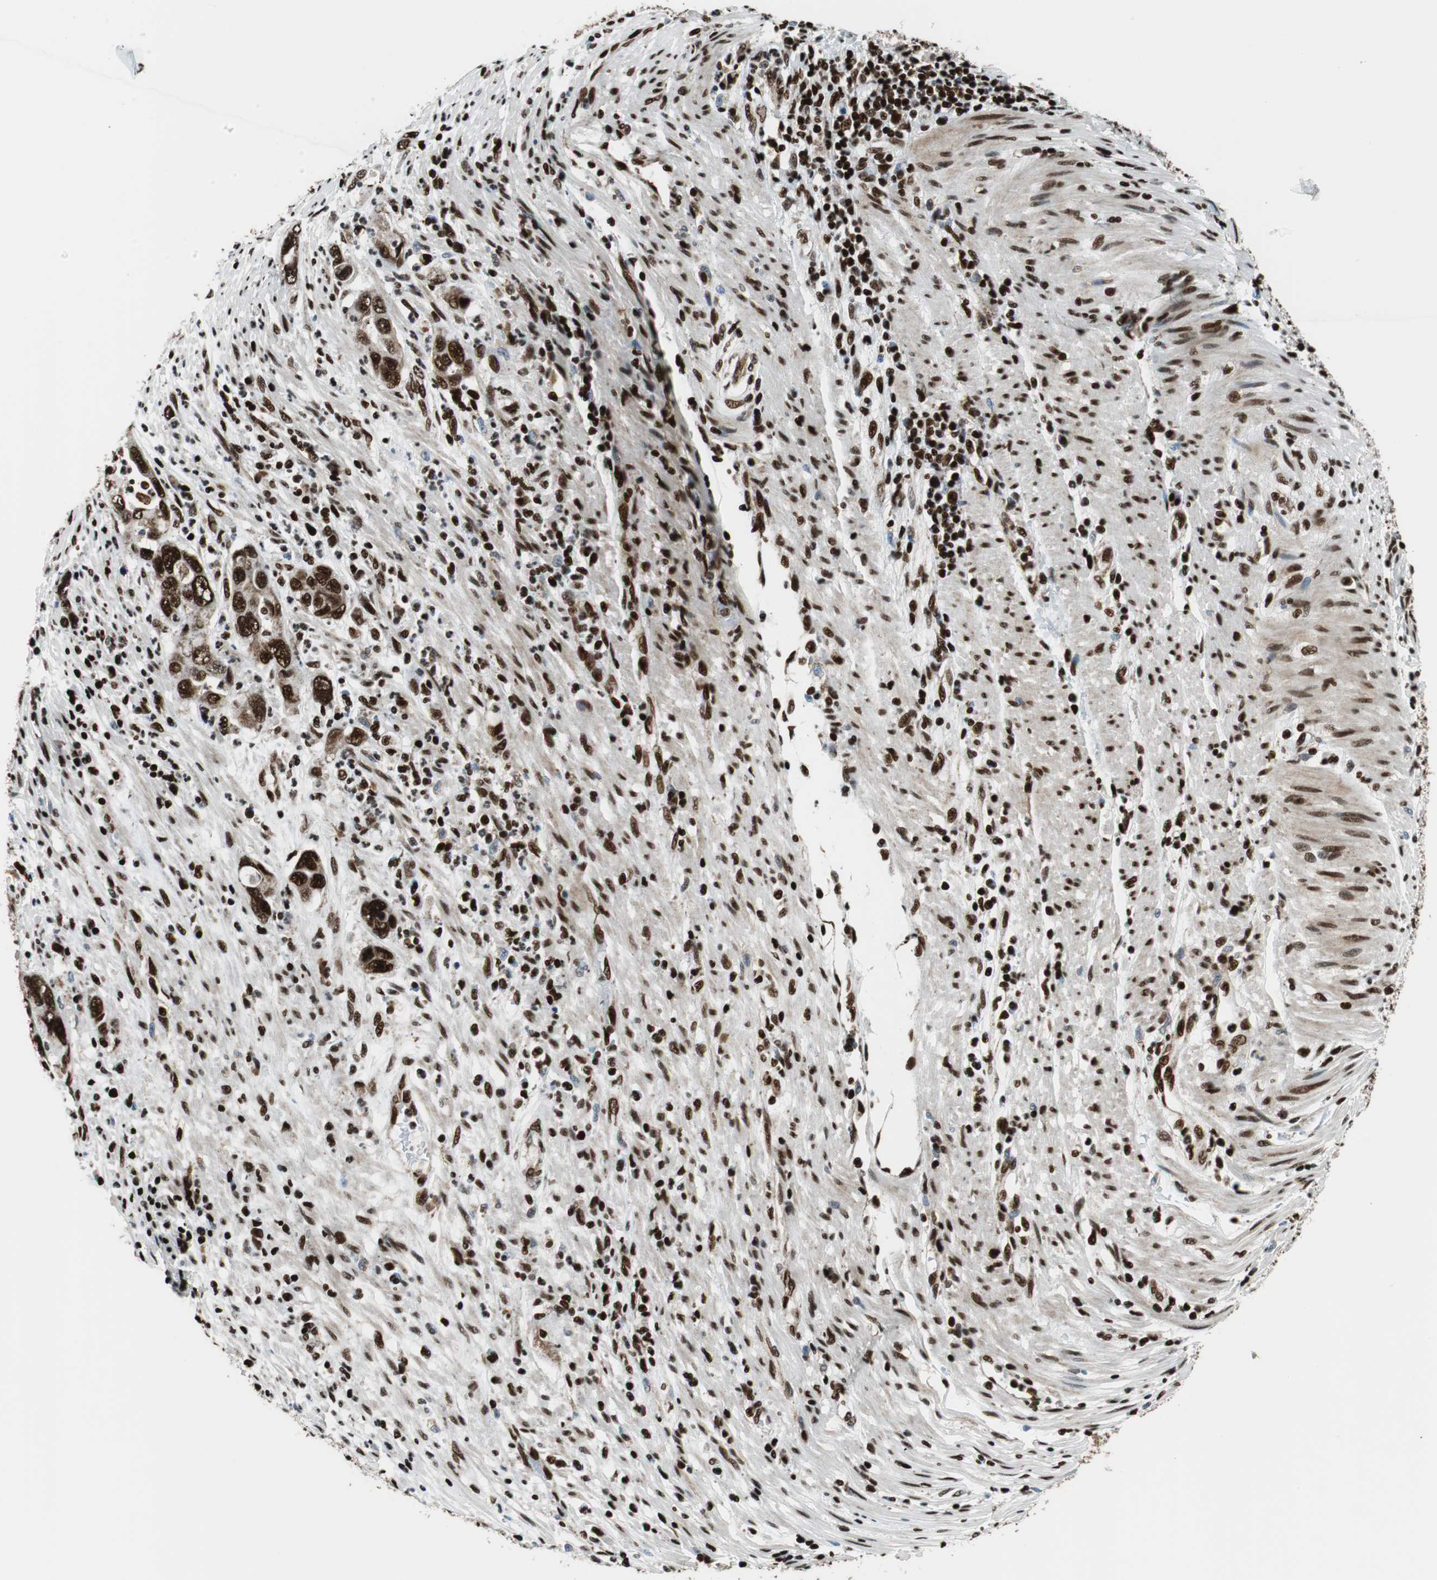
{"staining": {"intensity": "strong", "quantity": ">75%", "location": "nuclear"}, "tissue": "pancreatic cancer", "cell_type": "Tumor cells", "image_type": "cancer", "snomed": [{"axis": "morphology", "description": "Adenocarcinoma, NOS"}, {"axis": "topography", "description": "Pancreas"}], "caption": "An image of adenocarcinoma (pancreatic) stained for a protein displays strong nuclear brown staining in tumor cells. (DAB (3,3'-diaminobenzidine) IHC, brown staining for protein, blue staining for nuclei).", "gene": "HDAC1", "patient": {"sex": "female", "age": 71}}